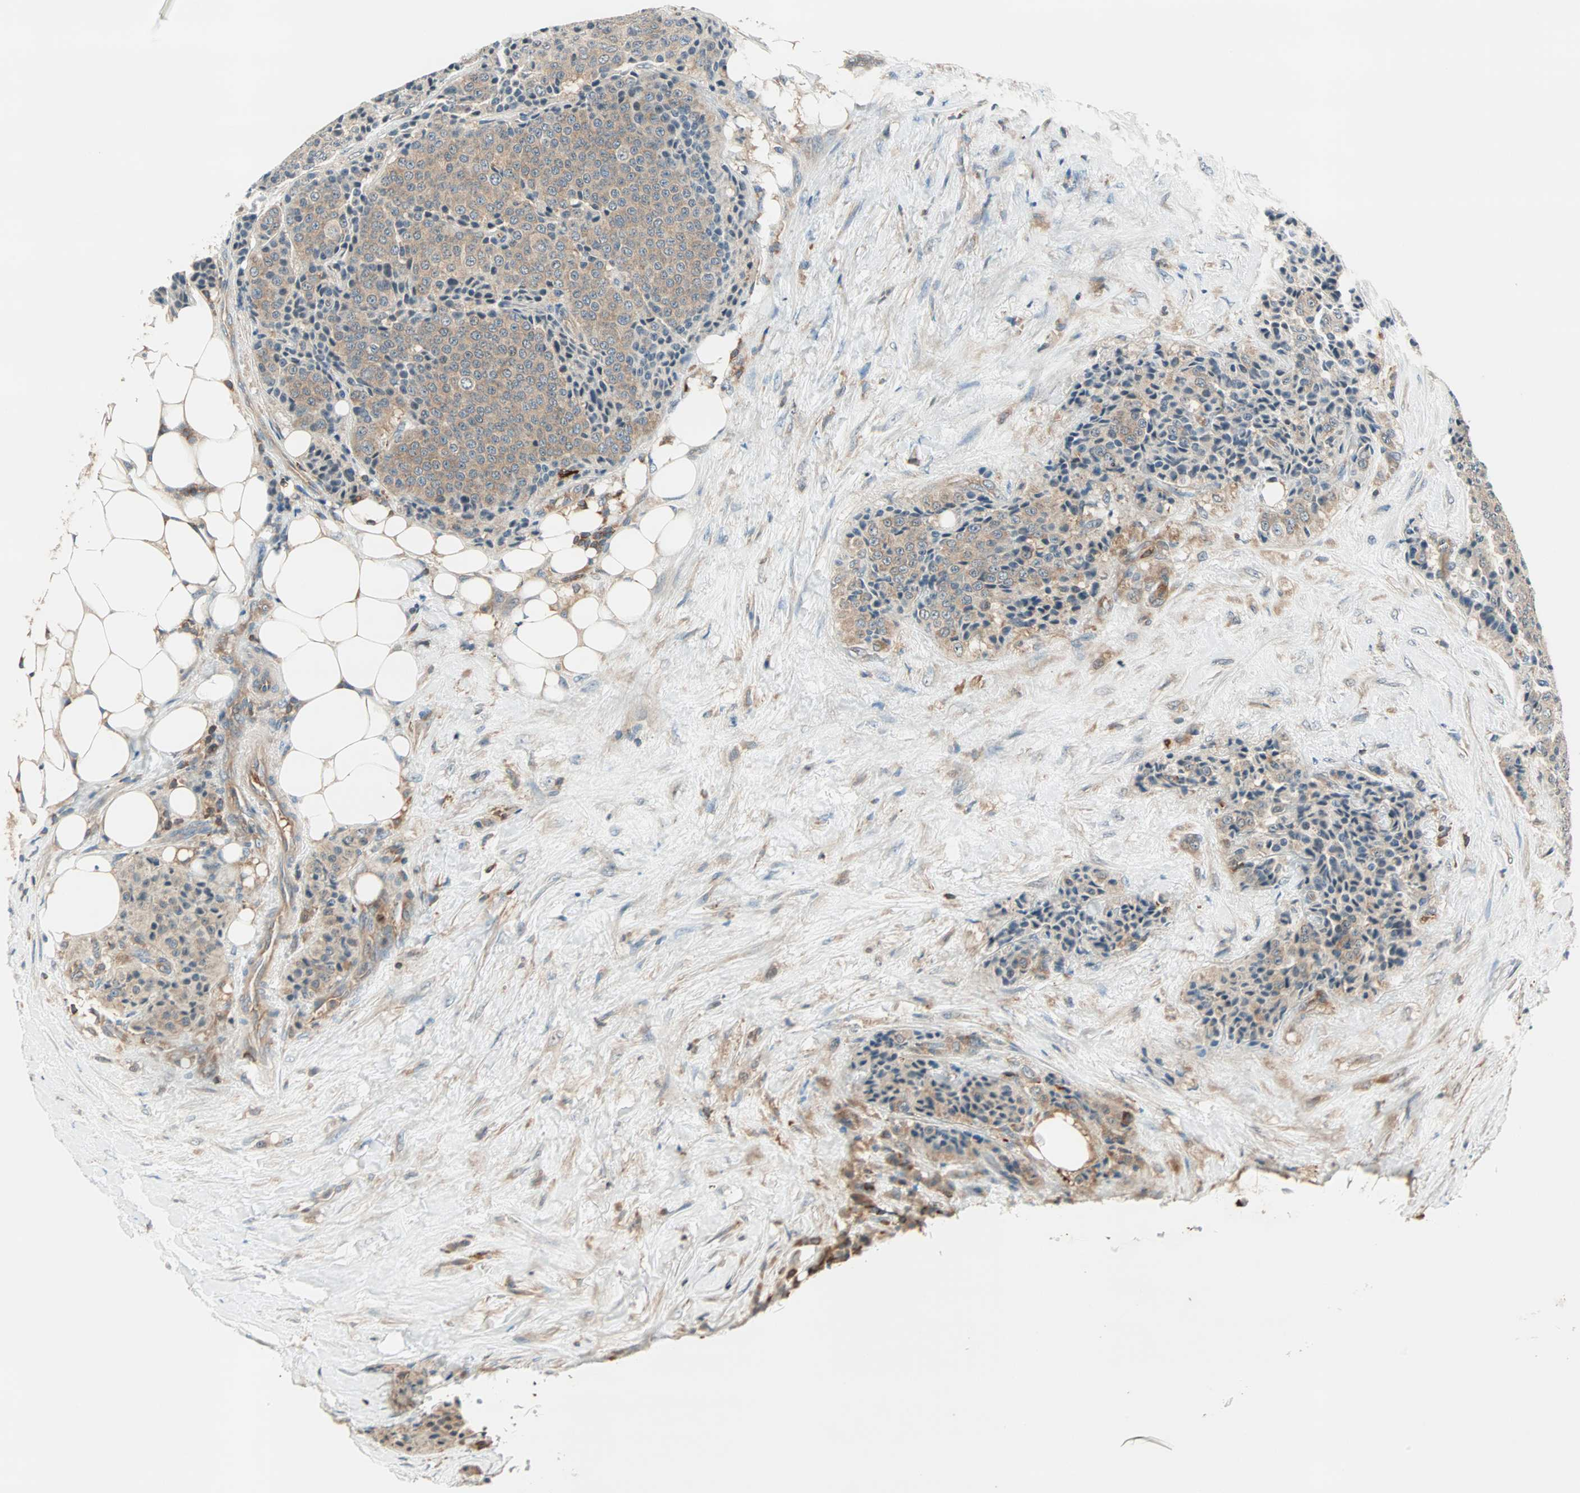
{"staining": {"intensity": "moderate", "quantity": ">75%", "location": "cytoplasmic/membranous"}, "tissue": "carcinoid", "cell_type": "Tumor cells", "image_type": "cancer", "snomed": [{"axis": "morphology", "description": "Carcinoid, malignant, NOS"}, {"axis": "topography", "description": "Colon"}], "caption": "Protein expression analysis of carcinoid shows moderate cytoplasmic/membranous positivity in about >75% of tumor cells. (DAB = brown stain, brightfield microscopy at high magnification).", "gene": "TEC", "patient": {"sex": "female", "age": 61}}